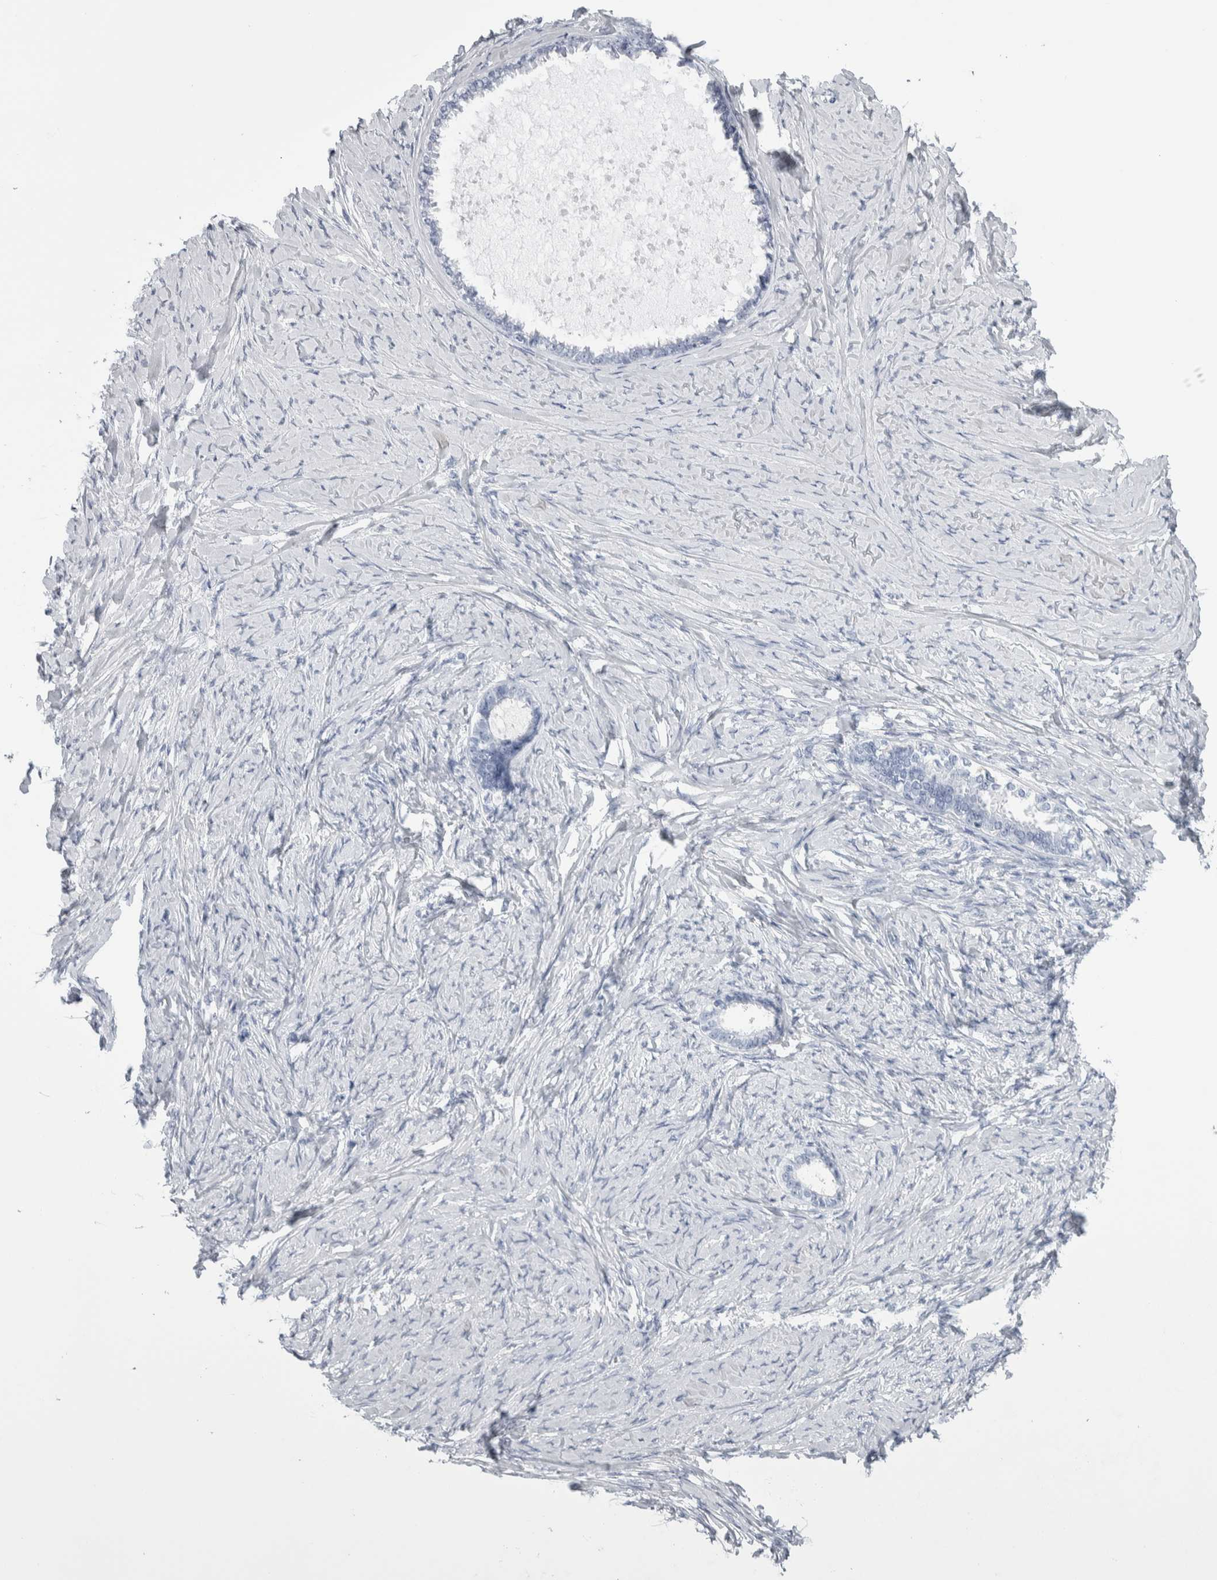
{"staining": {"intensity": "negative", "quantity": "none", "location": "none"}, "tissue": "ovarian cancer", "cell_type": "Tumor cells", "image_type": "cancer", "snomed": [{"axis": "morphology", "description": "Cystadenocarcinoma, serous, NOS"}, {"axis": "topography", "description": "Ovary"}], "caption": "The immunohistochemistry image has no significant expression in tumor cells of serous cystadenocarcinoma (ovarian) tissue. Brightfield microscopy of immunohistochemistry stained with DAB (brown) and hematoxylin (blue), captured at high magnification.", "gene": "SKAP2", "patient": {"sex": "female", "age": 79}}